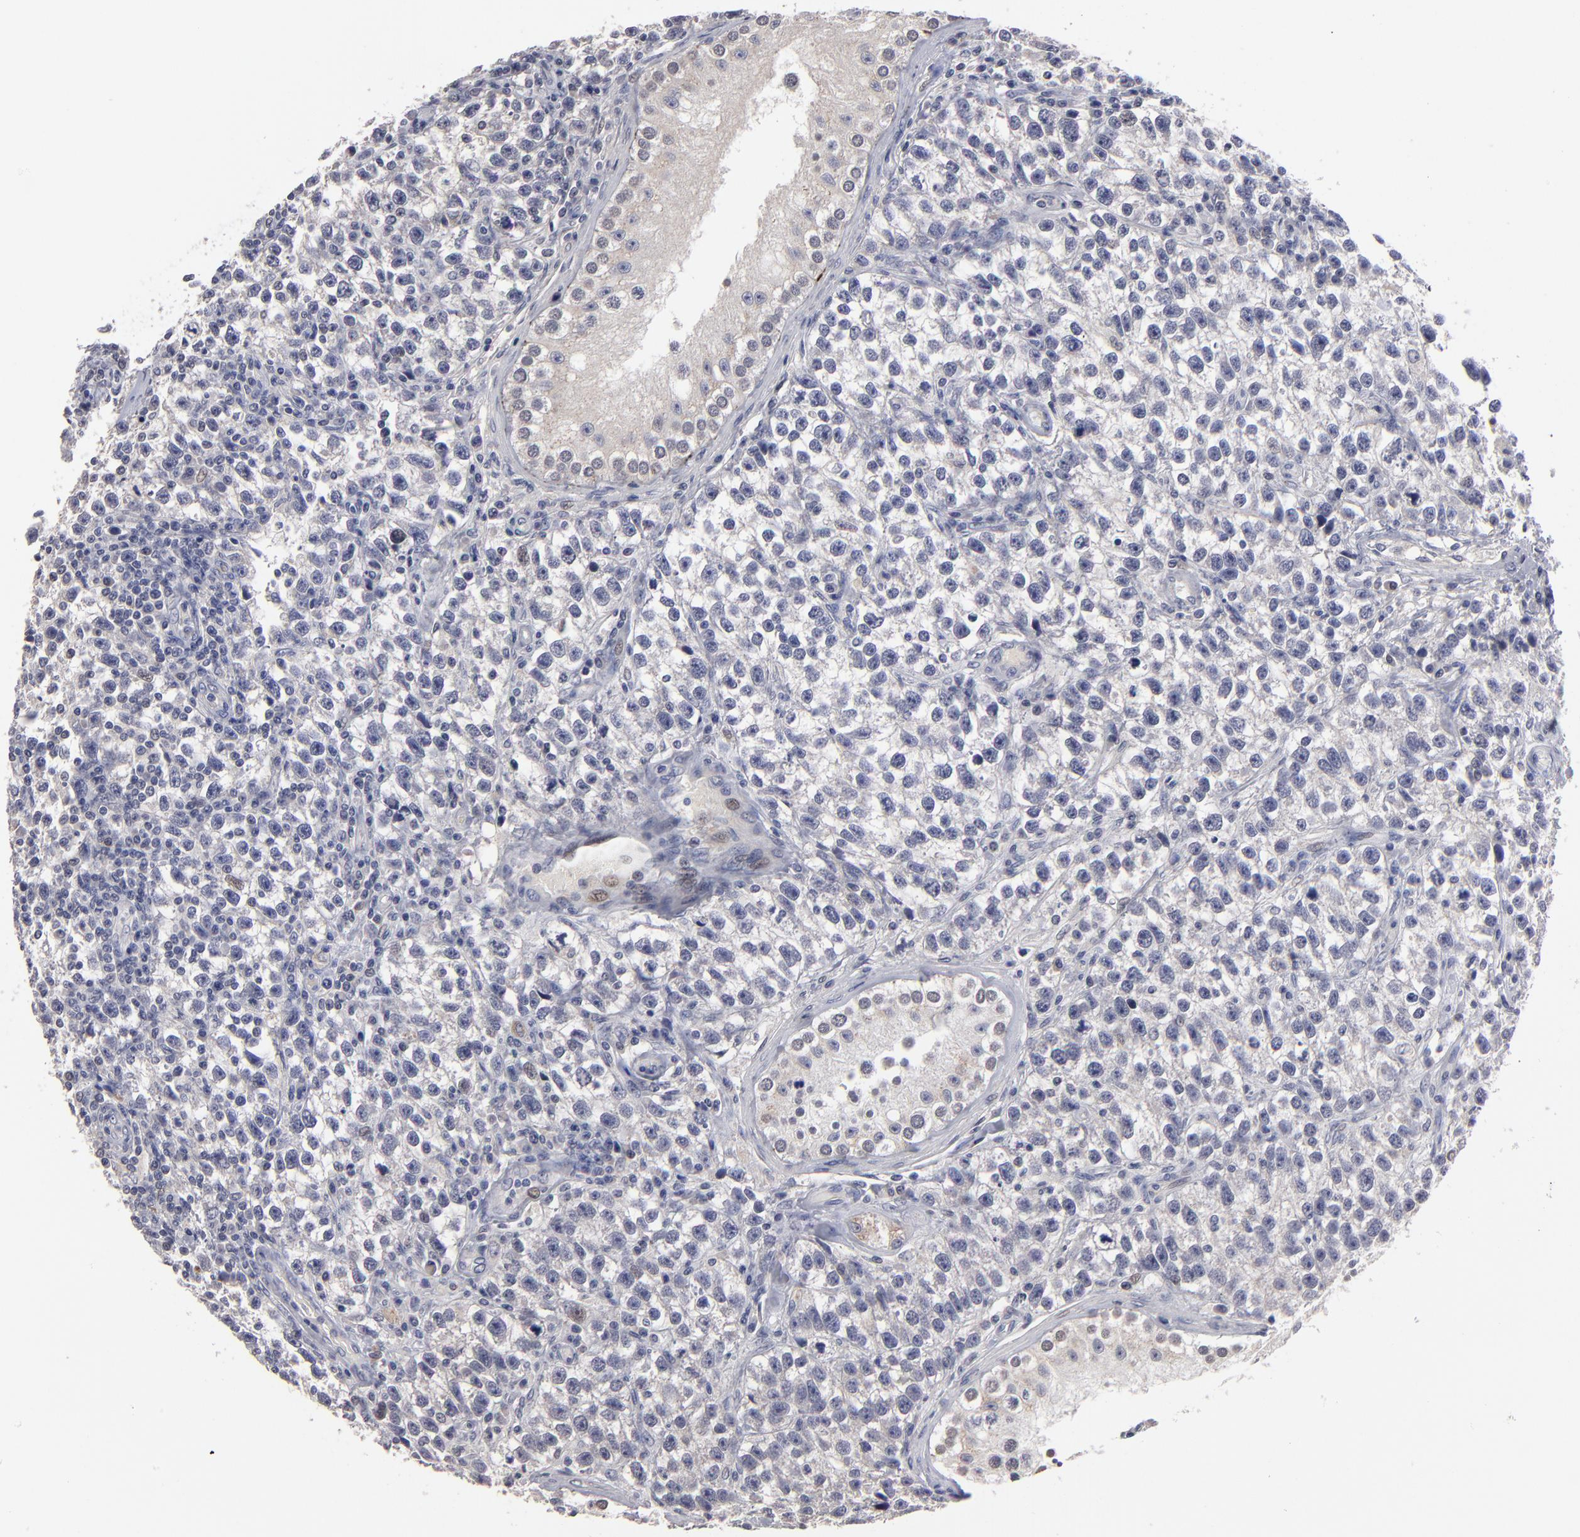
{"staining": {"intensity": "negative", "quantity": "none", "location": "none"}, "tissue": "testis cancer", "cell_type": "Tumor cells", "image_type": "cancer", "snomed": [{"axis": "morphology", "description": "Seminoma, NOS"}, {"axis": "topography", "description": "Testis"}], "caption": "Tumor cells show no significant staining in testis seminoma.", "gene": "GPM6B", "patient": {"sex": "male", "age": 38}}